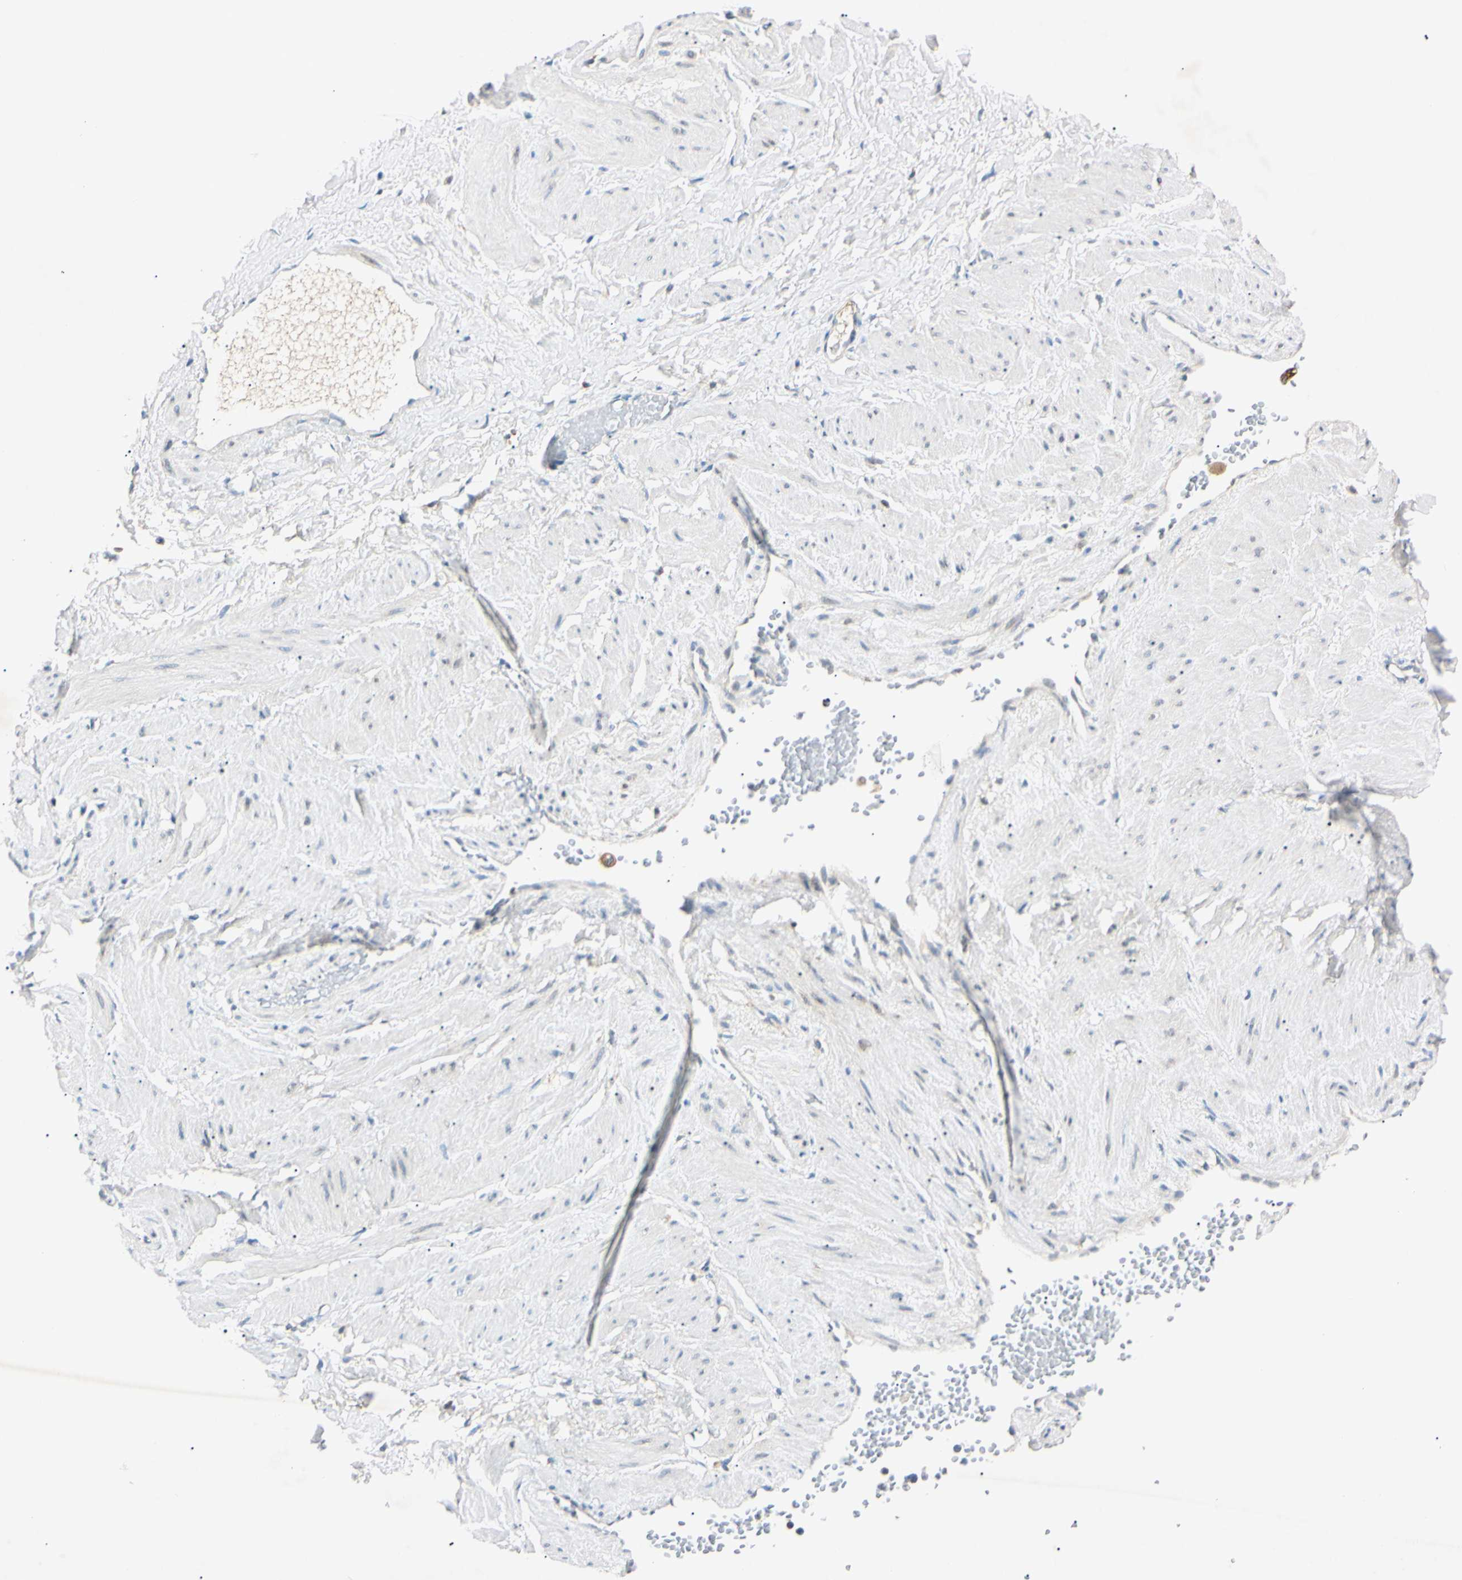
{"staining": {"intensity": "negative", "quantity": "none", "location": "none"}, "tissue": "adipose tissue", "cell_type": "Adipocytes", "image_type": "normal", "snomed": [{"axis": "morphology", "description": "Normal tissue, NOS"}, {"axis": "topography", "description": "Soft tissue"}, {"axis": "topography", "description": "Vascular tissue"}], "caption": "Immunohistochemistry (IHC) micrograph of benign human adipose tissue stained for a protein (brown), which displays no positivity in adipocytes.", "gene": "DNAJB12", "patient": {"sex": "female", "age": 35}}